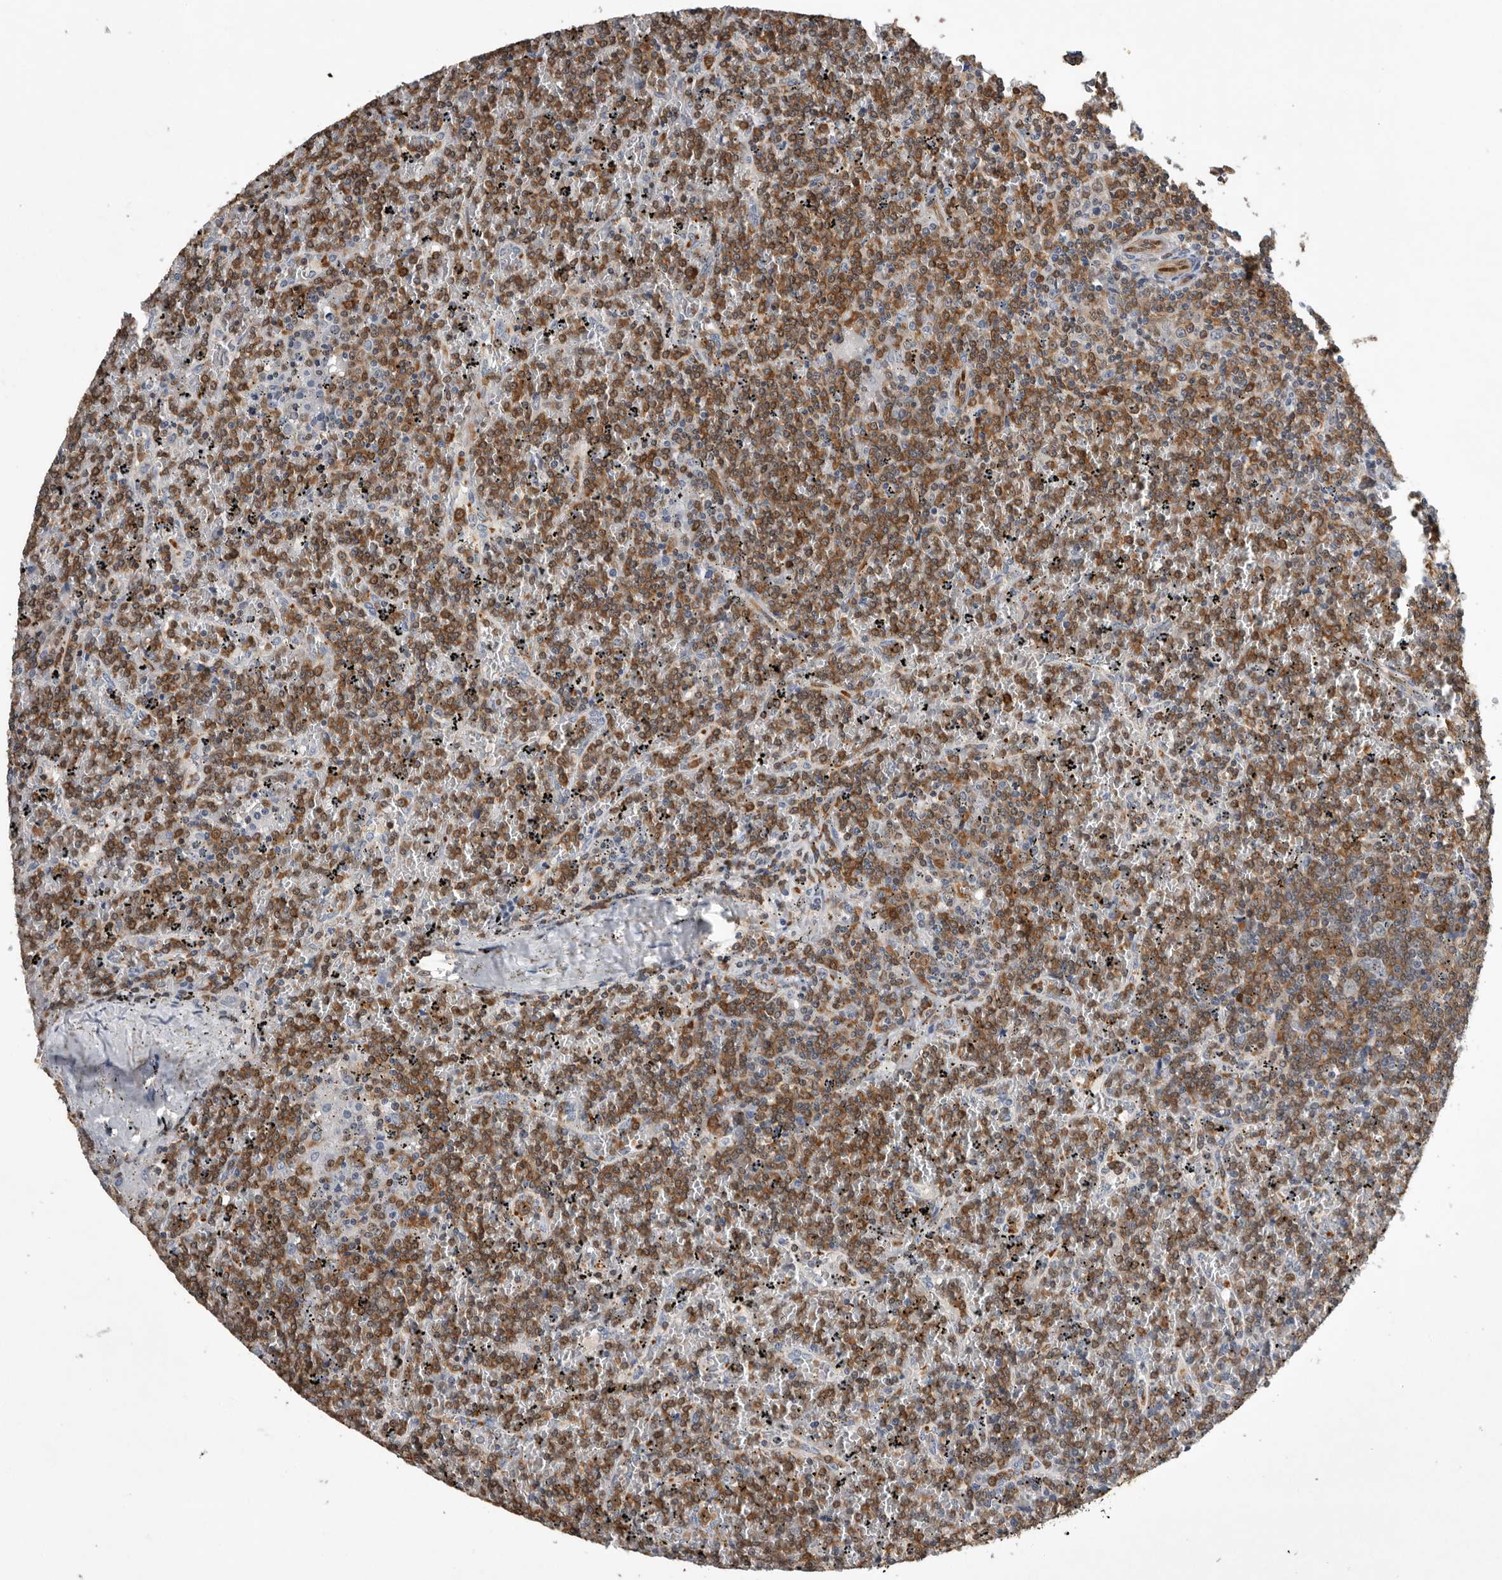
{"staining": {"intensity": "moderate", "quantity": ">75%", "location": "cytoplasmic/membranous"}, "tissue": "lymphoma", "cell_type": "Tumor cells", "image_type": "cancer", "snomed": [{"axis": "morphology", "description": "Malignant lymphoma, non-Hodgkin's type, Low grade"}, {"axis": "topography", "description": "Spleen"}], "caption": "The micrograph demonstrates immunohistochemical staining of lymphoma. There is moderate cytoplasmic/membranous staining is present in about >75% of tumor cells.", "gene": "PDCD4", "patient": {"sex": "female", "age": 19}}